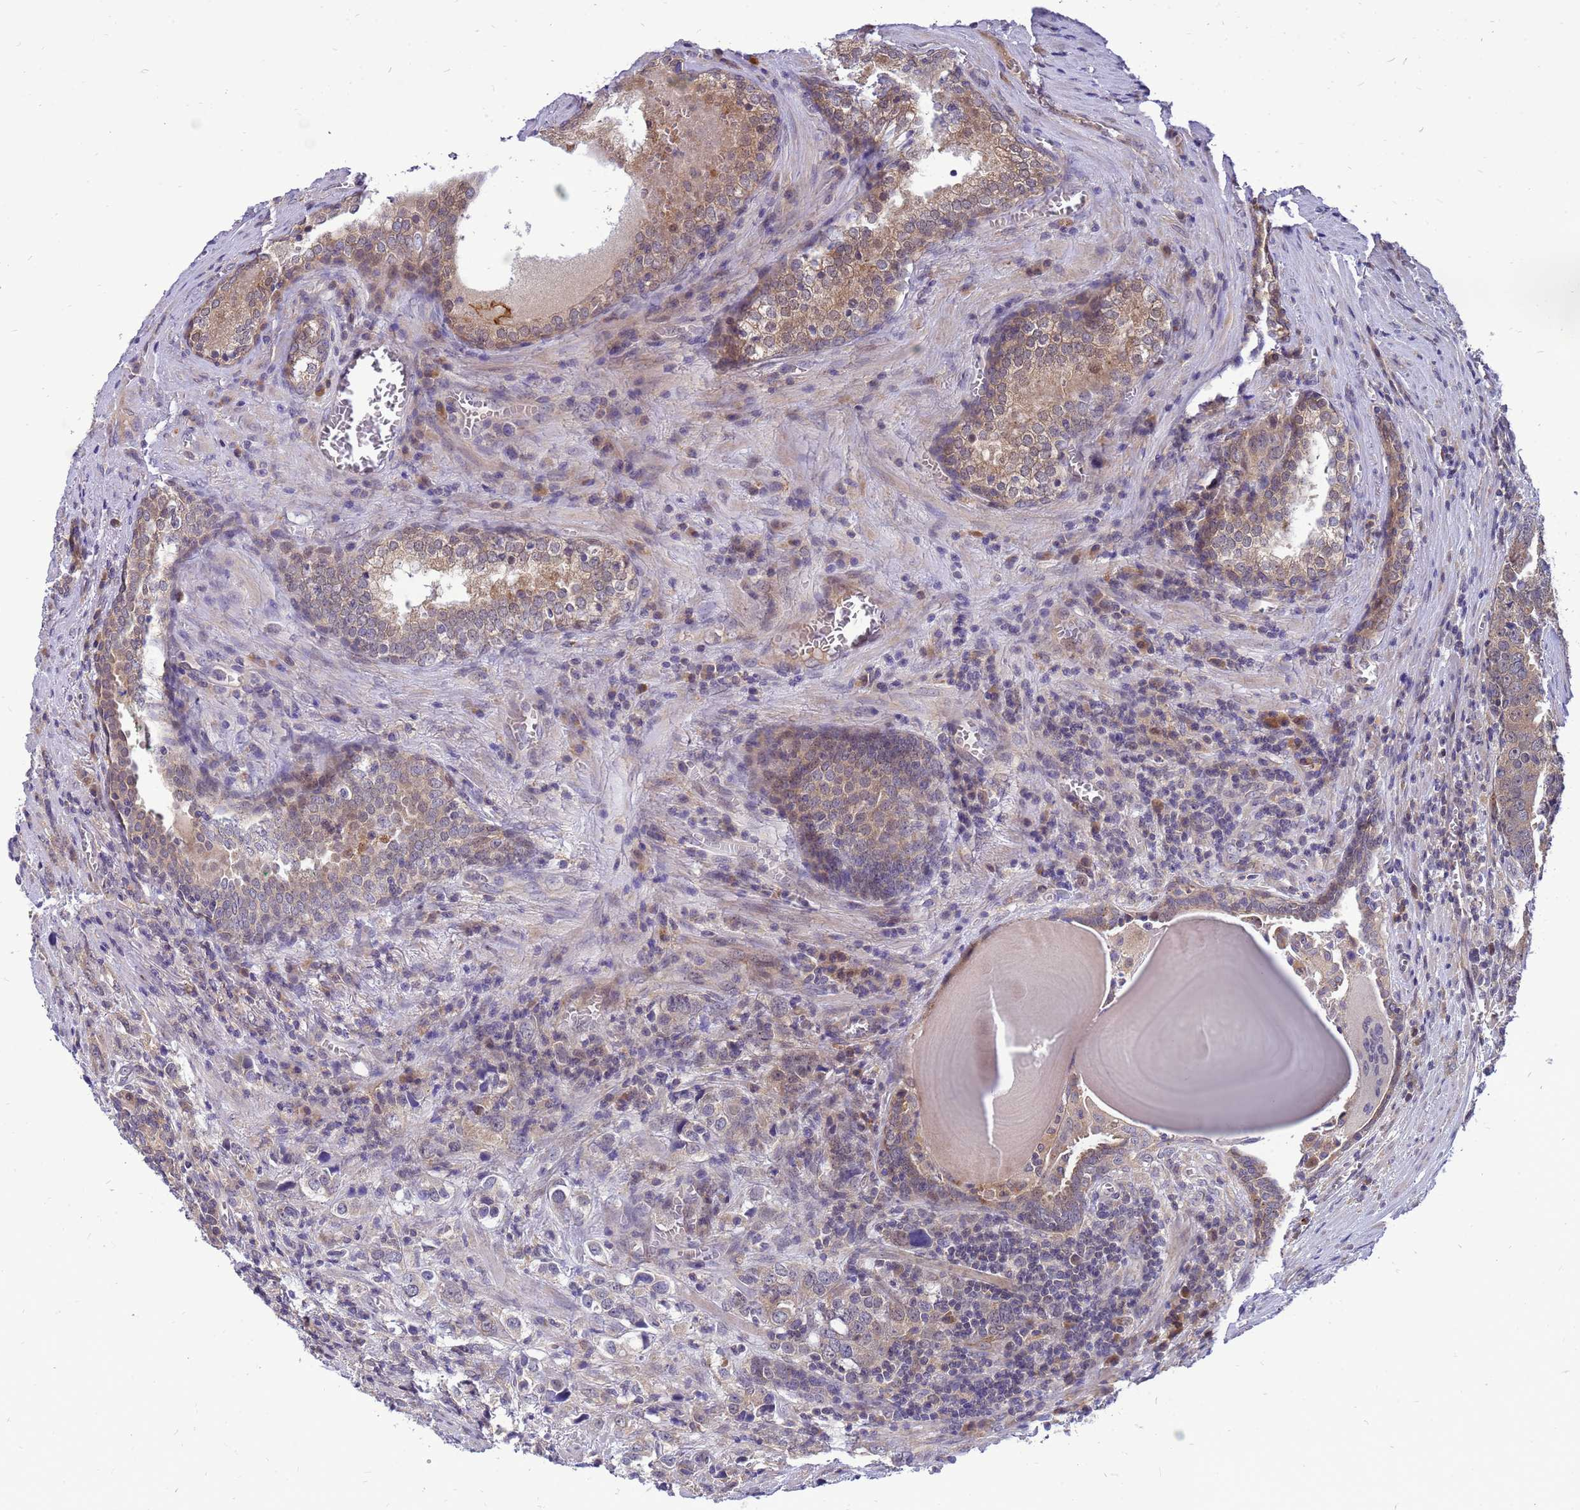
{"staining": {"intensity": "negative", "quantity": "none", "location": "none"}, "tissue": "prostate cancer", "cell_type": "Tumor cells", "image_type": "cancer", "snomed": [{"axis": "morphology", "description": "Adenocarcinoma, High grade"}, {"axis": "topography", "description": "Prostate"}], "caption": "Protein analysis of prostate cancer demonstrates no significant expression in tumor cells. (DAB (3,3'-diaminobenzidine) IHC visualized using brightfield microscopy, high magnification).", "gene": "ENOPH1", "patient": {"sex": "male", "age": 71}}